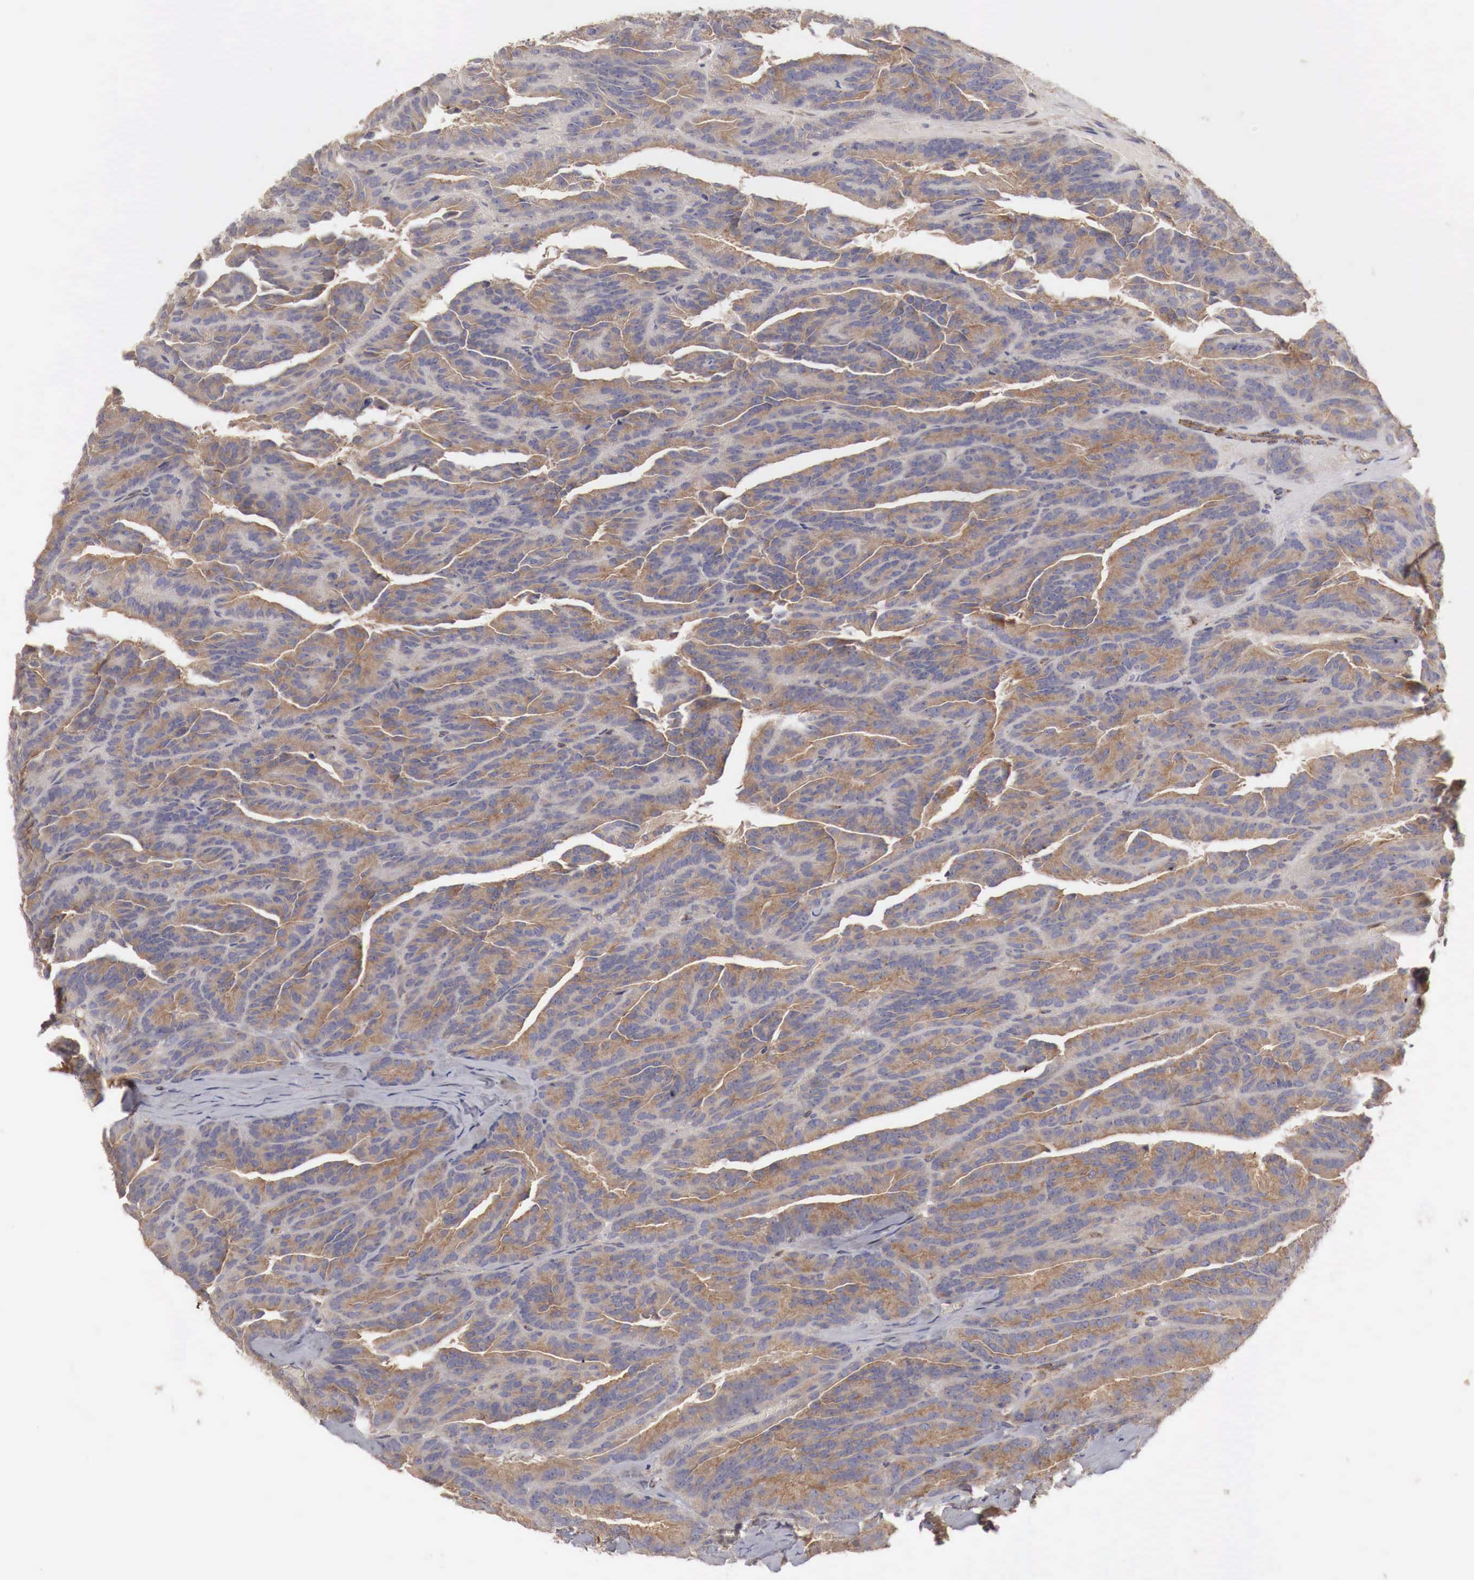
{"staining": {"intensity": "moderate", "quantity": ">75%", "location": "cytoplasmic/membranous"}, "tissue": "renal cancer", "cell_type": "Tumor cells", "image_type": "cancer", "snomed": [{"axis": "morphology", "description": "Adenocarcinoma, NOS"}, {"axis": "topography", "description": "Kidney"}], "caption": "The image reveals immunohistochemical staining of renal cancer (adenocarcinoma). There is moderate cytoplasmic/membranous positivity is appreciated in about >75% of tumor cells.", "gene": "ARMCX4", "patient": {"sex": "male", "age": 46}}